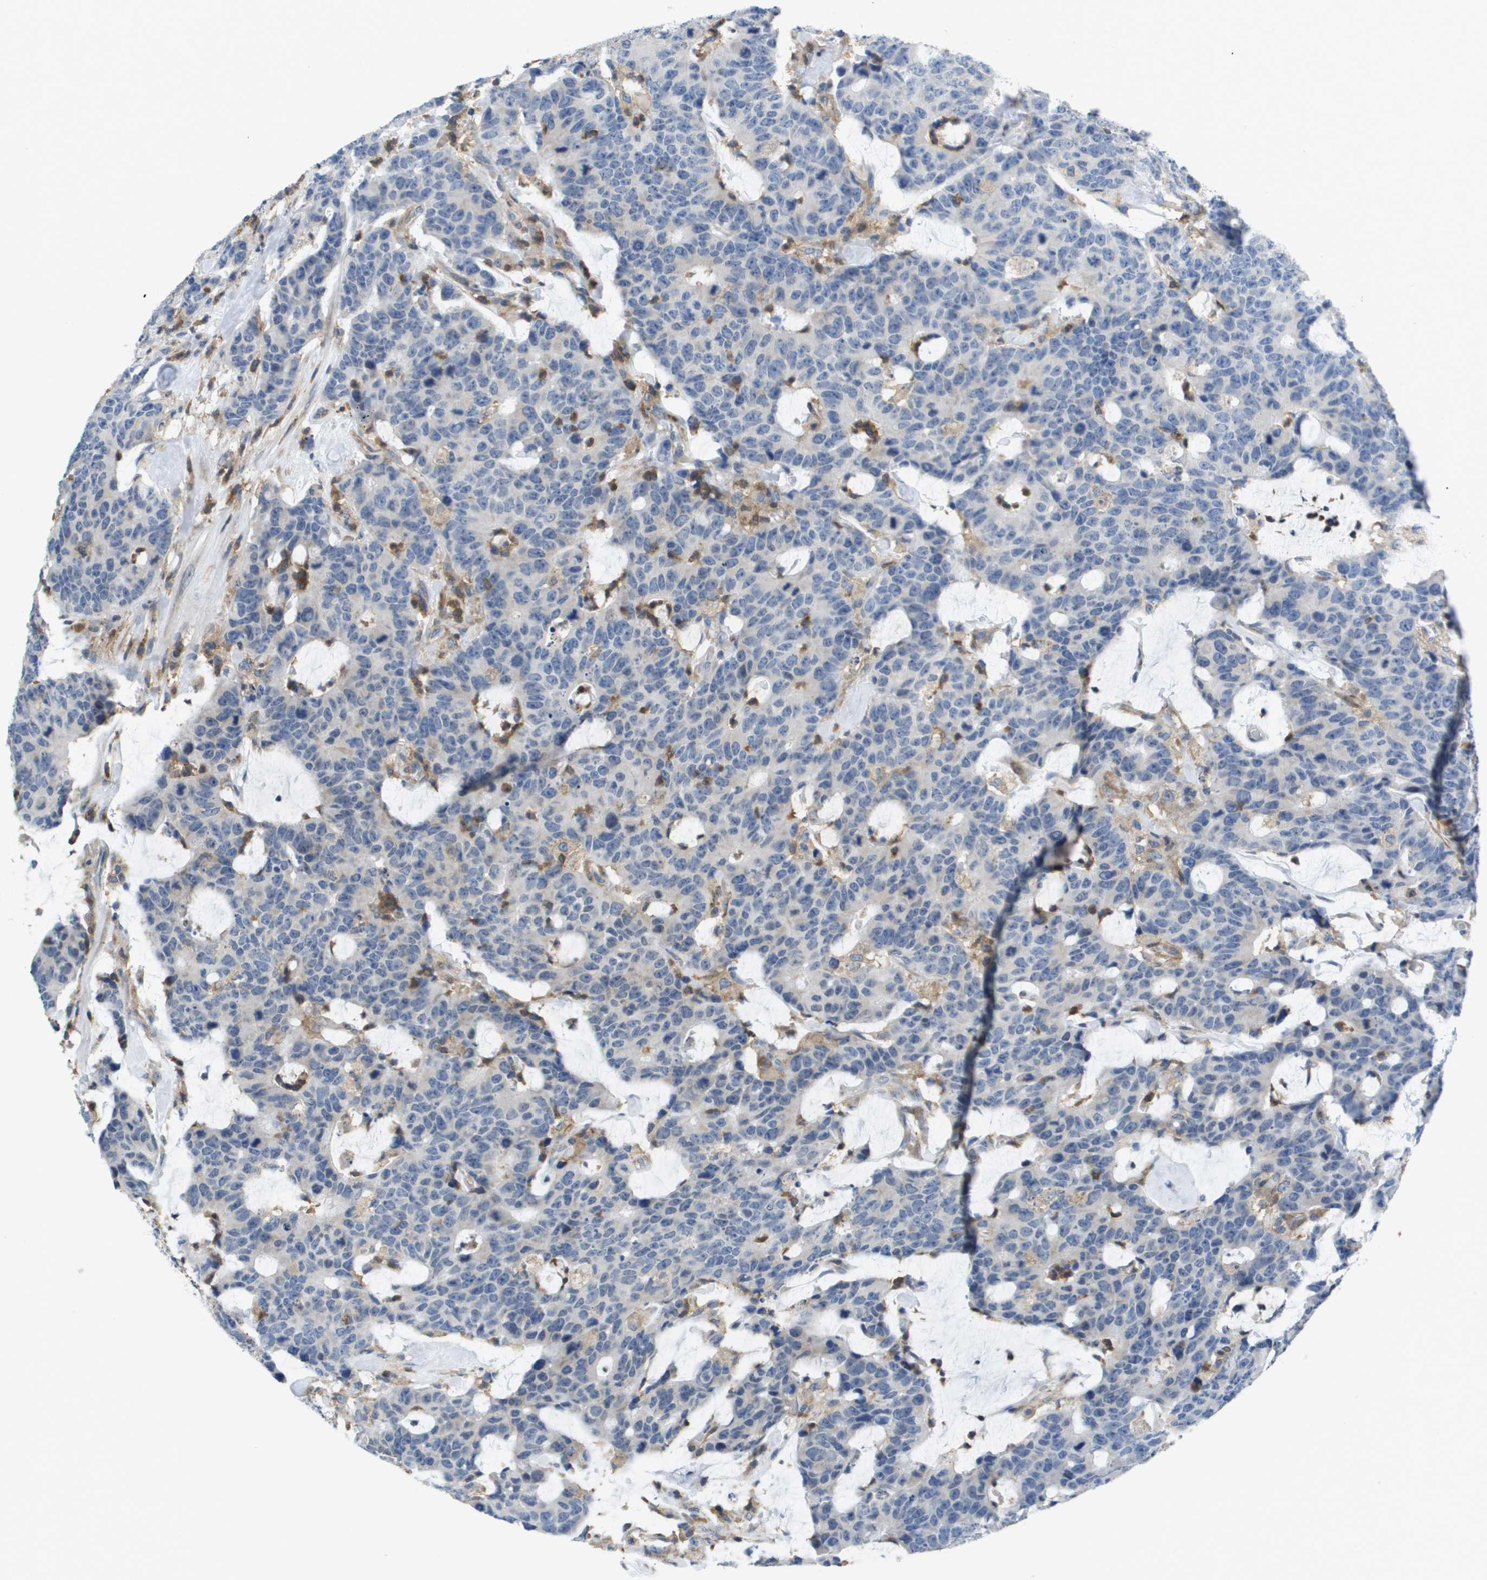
{"staining": {"intensity": "negative", "quantity": "none", "location": "none"}, "tissue": "colorectal cancer", "cell_type": "Tumor cells", "image_type": "cancer", "snomed": [{"axis": "morphology", "description": "Adenocarcinoma, NOS"}, {"axis": "topography", "description": "Colon"}], "caption": "Immunohistochemistry histopathology image of neoplastic tissue: adenocarcinoma (colorectal) stained with DAB (3,3'-diaminobenzidine) shows no significant protein staining in tumor cells.", "gene": "RCSD1", "patient": {"sex": "female", "age": 86}}